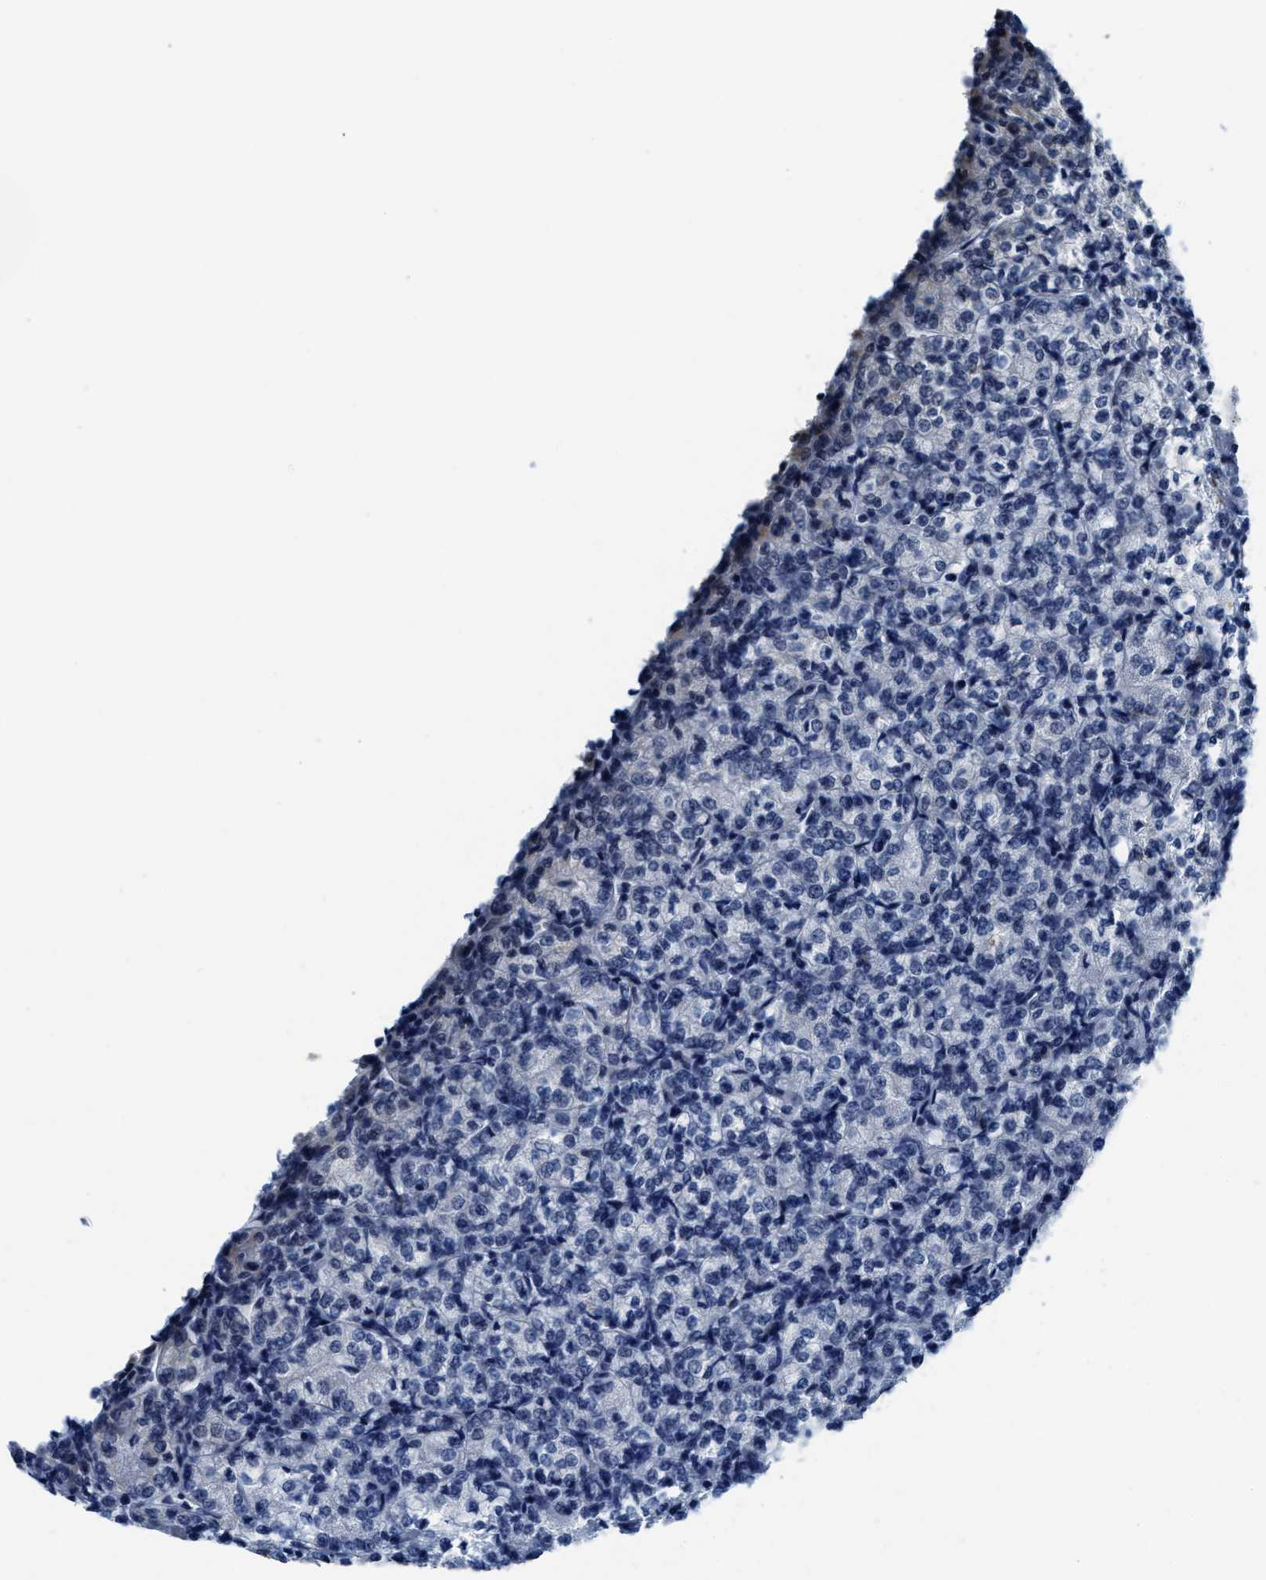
{"staining": {"intensity": "negative", "quantity": "none", "location": "none"}, "tissue": "renal cancer", "cell_type": "Tumor cells", "image_type": "cancer", "snomed": [{"axis": "morphology", "description": "Adenocarcinoma, NOS"}, {"axis": "topography", "description": "Kidney"}], "caption": "High power microscopy histopathology image of an immunohistochemistry (IHC) micrograph of renal adenocarcinoma, revealing no significant staining in tumor cells. (DAB immunohistochemistry, high magnification).", "gene": "ASZ1", "patient": {"sex": "male", "age": 77}}